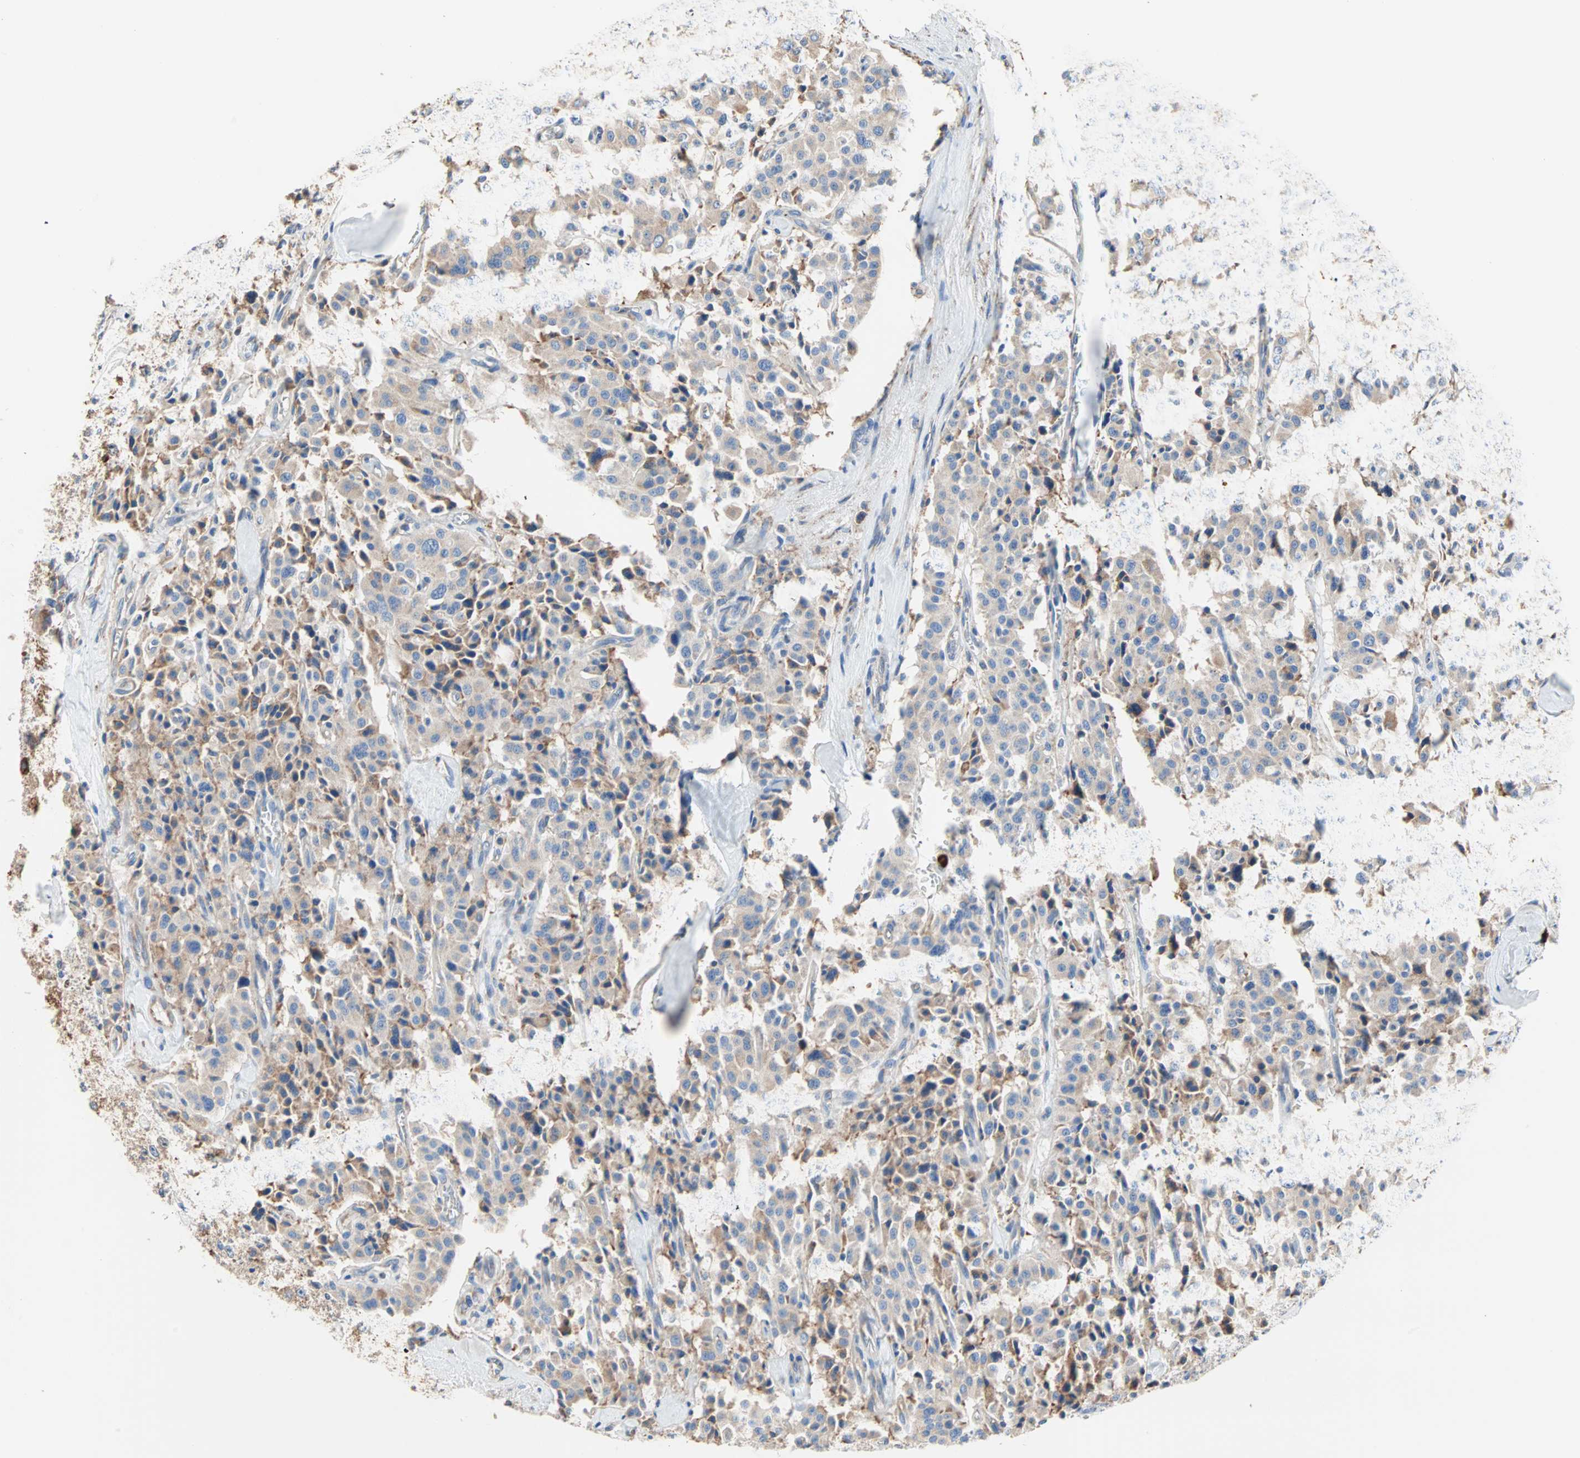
{"staining": {"intensity": "weak", "quantity": ">75%", "location": "cytoplasmic/membranous"}, "tissue": "carcinoid", "cell_type": "Tumor cells", "image_type": "cancer", "snomed": [{"axis": "morphology", "description": "Carcinoid, malignant, NOS"}, {"axis": "topography", "description": "Lung"}], "caption": "Protein positivity by IHC demonstrates weak cytoplasmic/membranous expression in approximately >75% of tumor cells in carcinoid.", "gene": "PLCXD1", "patient": {"sex": "male", "age": 30}}